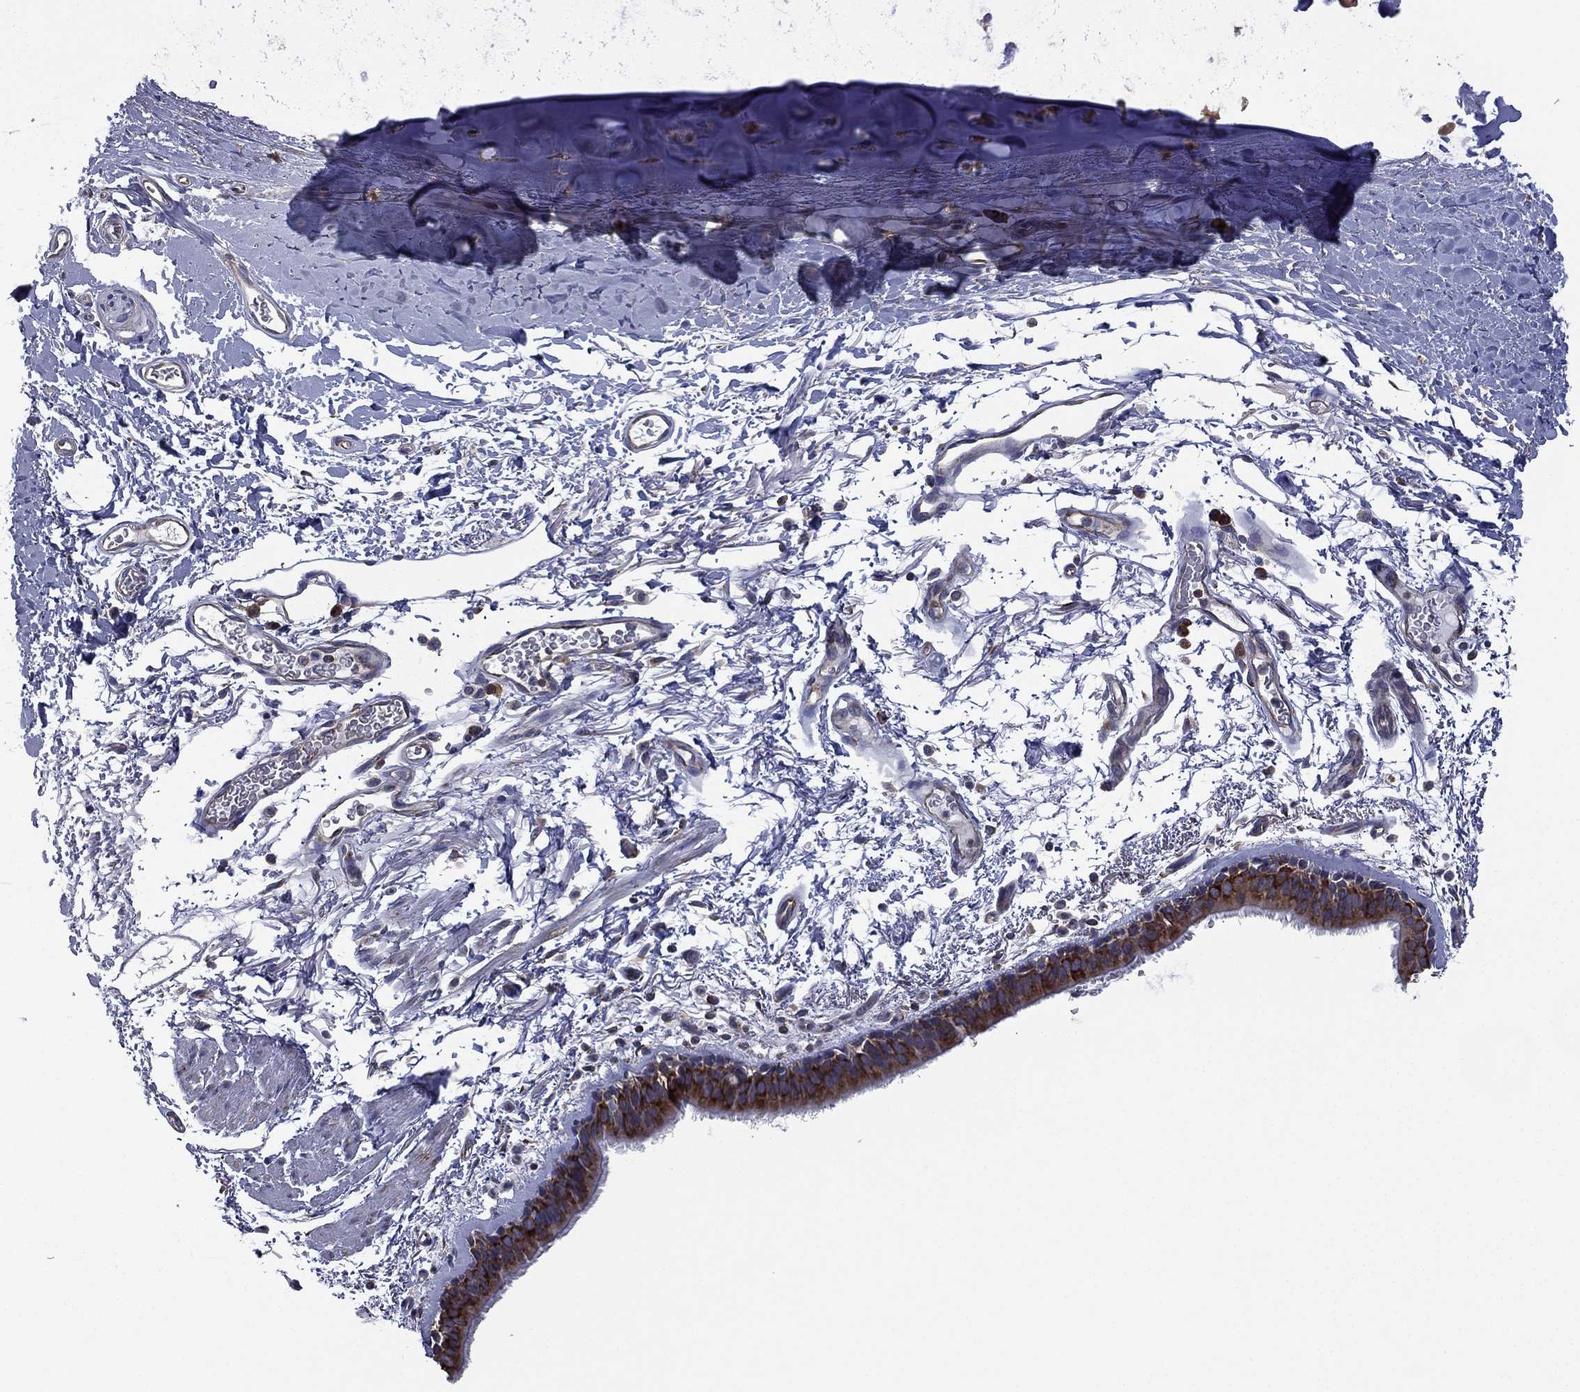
{"staining": {"intensity": "strong", "quantity": ">75%", "location": "cytoplasmic/membranous"}, "tissue": "bronchus", "cell_type": "Respiratory epithelial cells", "image_type": "normal", "snomed": [{"axis": "morphology", "description": "Normal tissue, NOS"}, {"axis": "topography", "description": "Lymph node"}, {"axis": "topography", "description": "Bronchus"}], "caption": "Approximately >75% of respiratory epithelial cells in unremarkable bronchus display strong cytoplasmic/membranous protein staining as visualized by brown immunohistochemical staining.", "gene": "FARSA", "patient": {"sex": "female", "age": 70}}